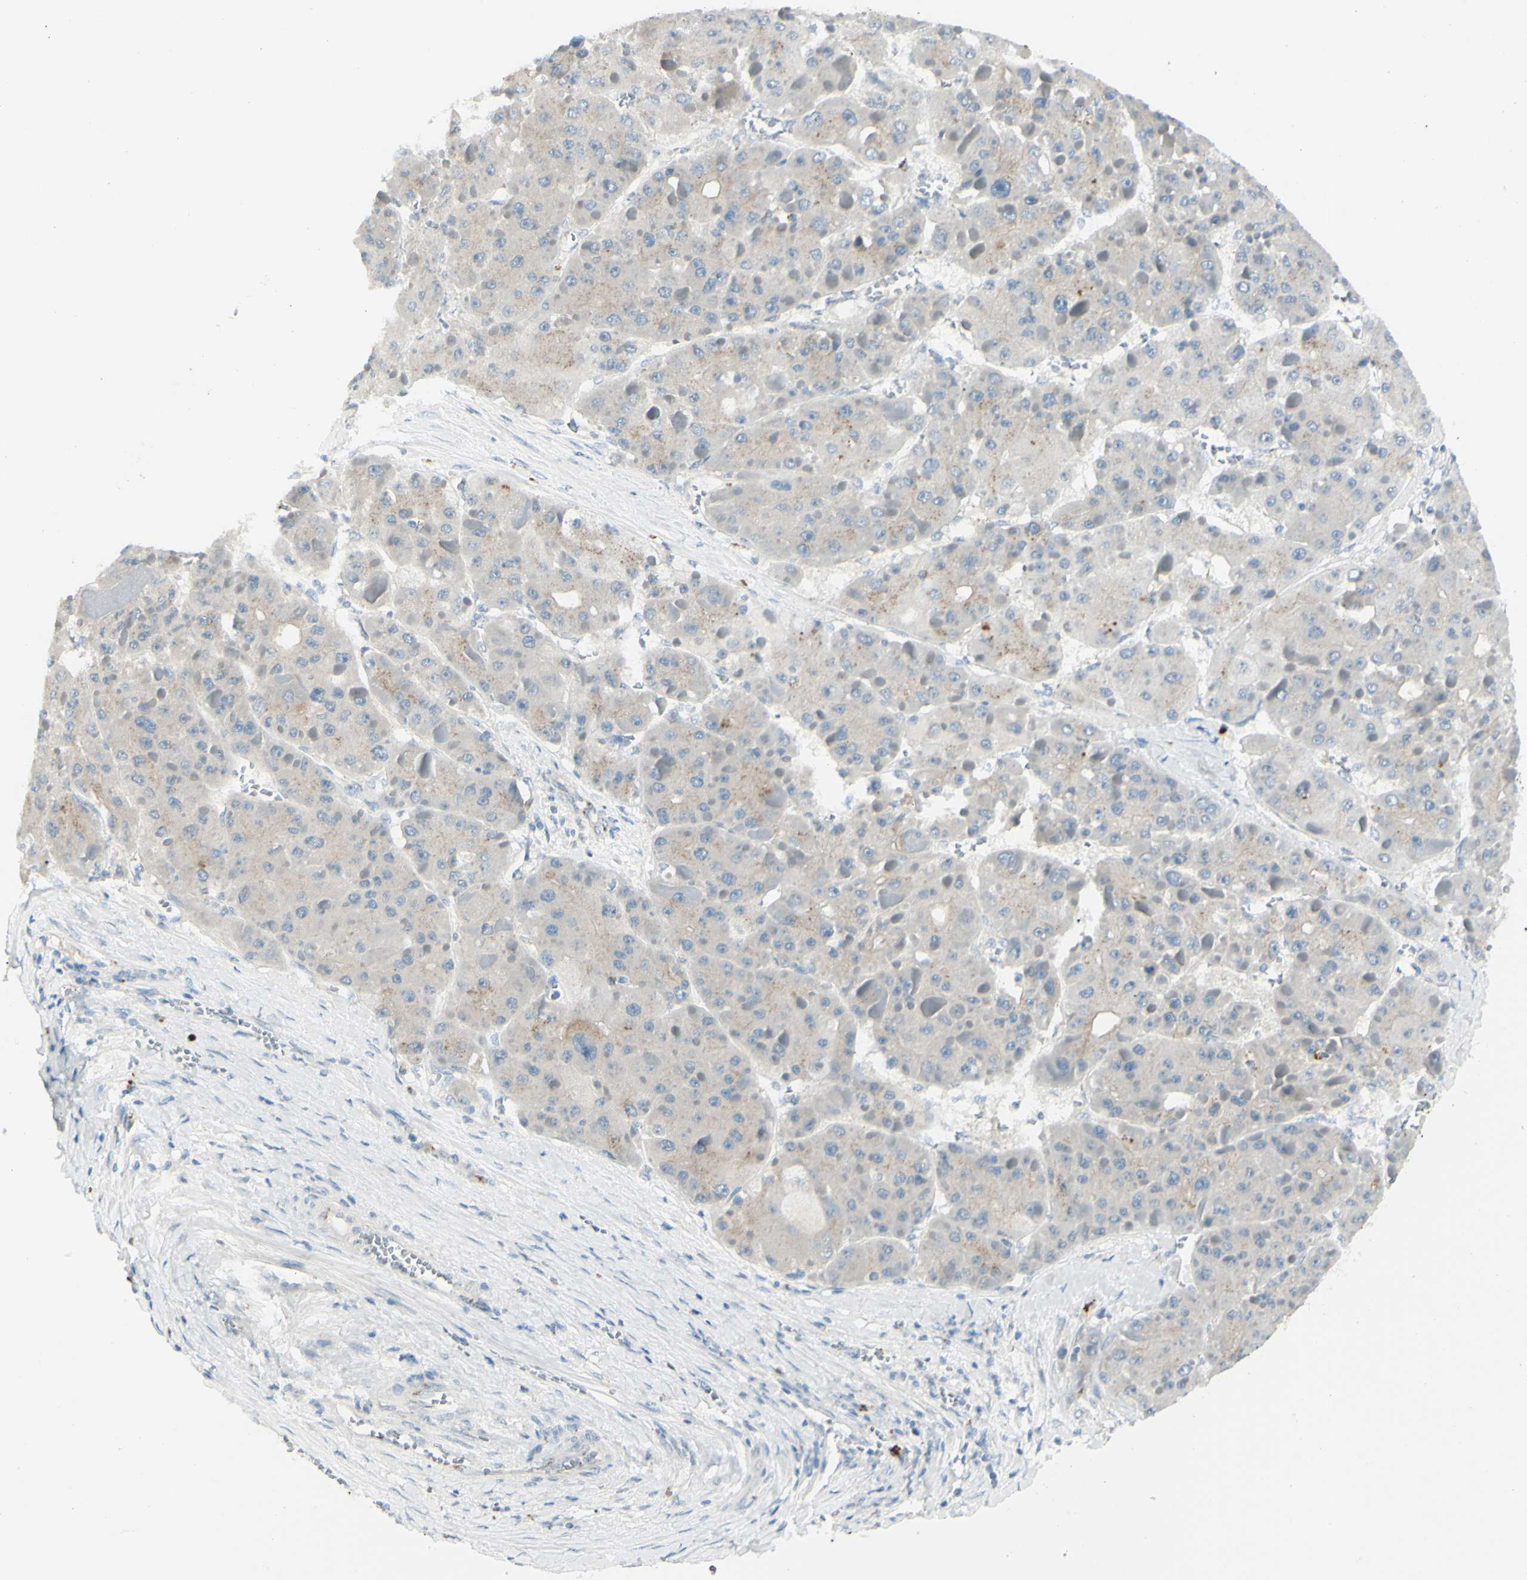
{"staining": {"intensity": "weak", "quantity": "<25%", "location": "cytoplasmic/membranous"}, "tissue": "liver cancer", "cell_type": "Tumor cells", "image_type": "cancer", "snomed": [{"axis": "morphology", "description": "Carcinoma, Hepatocellular, NOS"}, {"axis": "topography", "description": "Liver"}], "caption": "Tumor cells are negative for protein expression in human liver cancer (hepatocellular carcinoma).", "gene": "B4GALT1", "patient": {"sex": "female", "age": 73}}